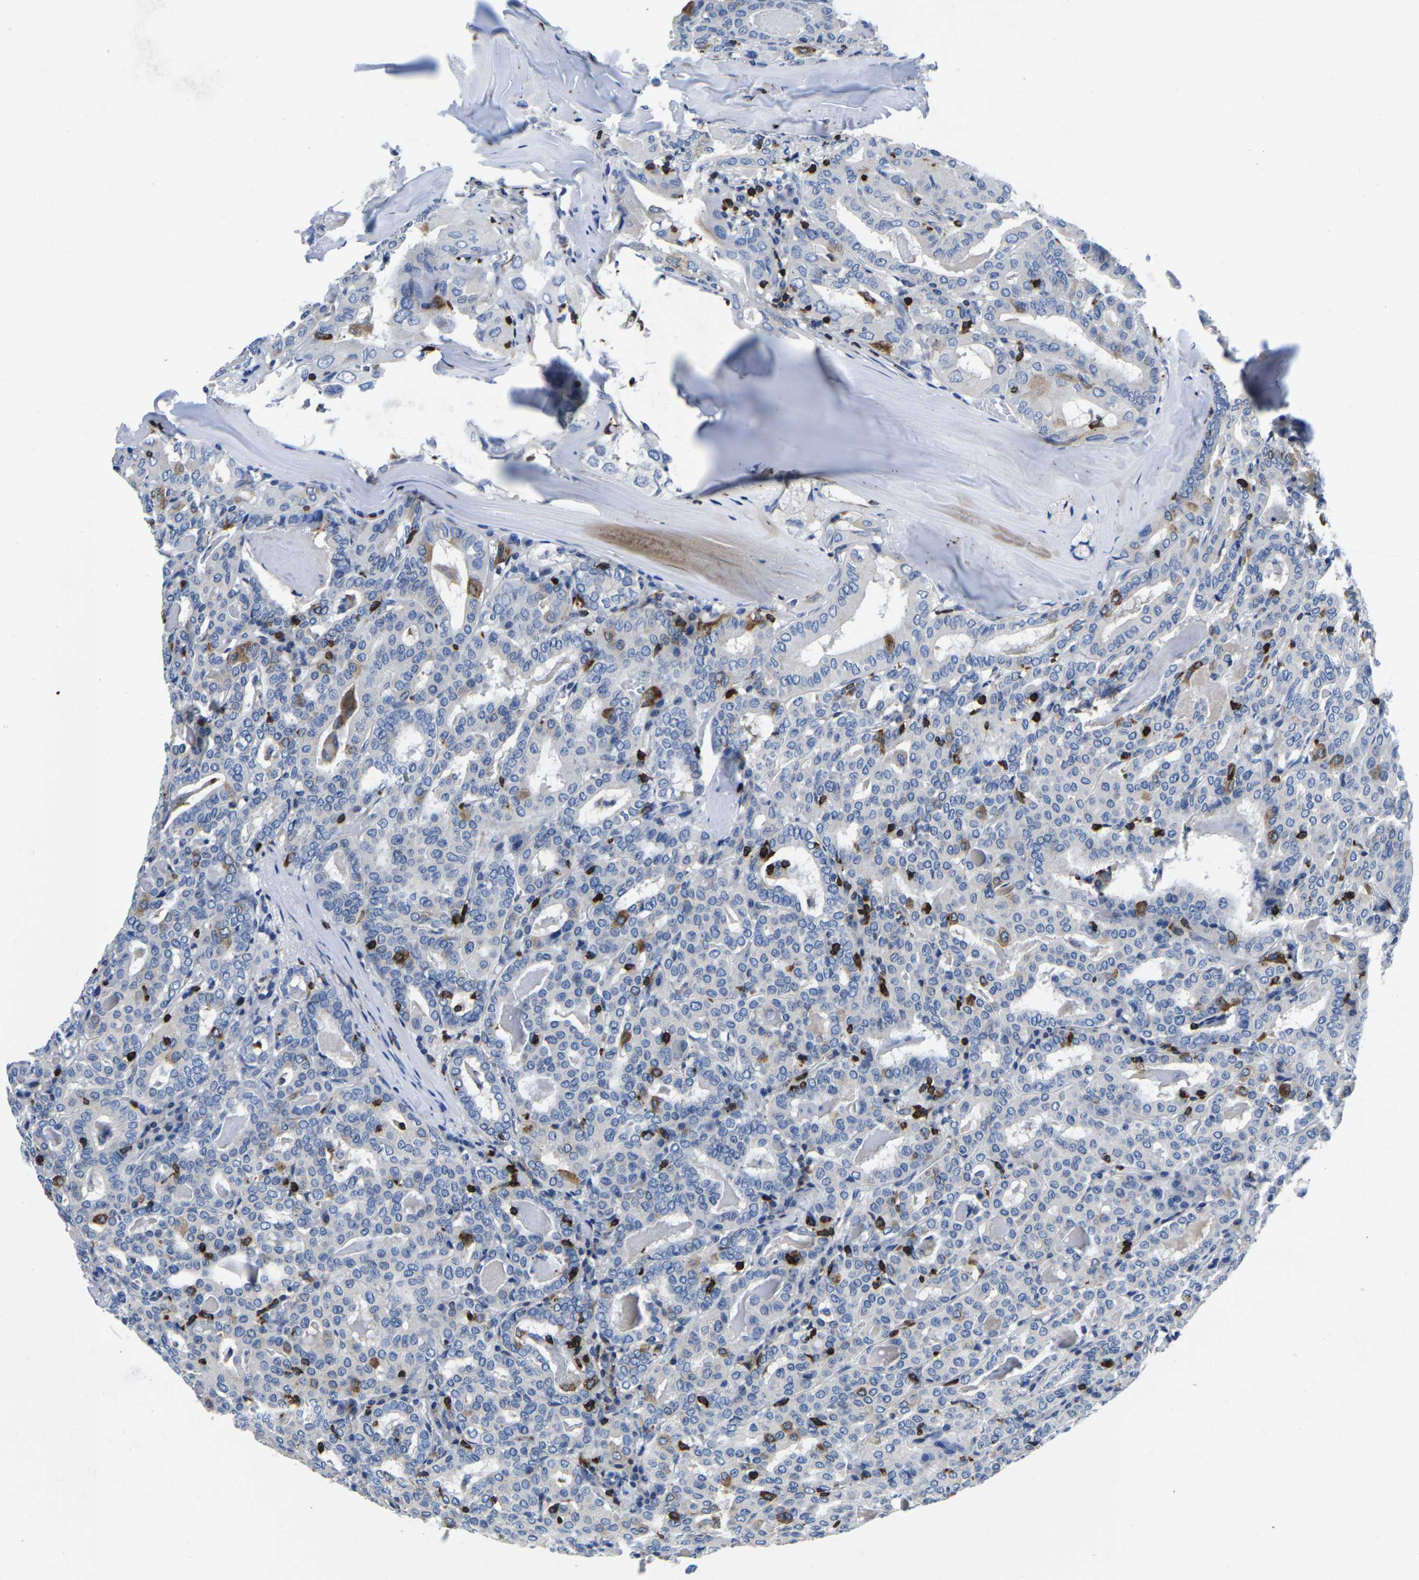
{"staining": {"intensity": "negative", "quantity": "none", "location": "none"}, "tissue": "thyroid cancer", "cell_type": "Tumor cells", "image_type": "cancer", "snomed": [{"axis": "morphology", "description": "Papillary adenocarcinoma, NOS"}, {"axis": "topography", "description": "Thyroid gland"}], "caption": "Immunohistochemistry (IHC) of thyroid cancer (papillary adenocarcinoma) displays no staining in tumor cells.", "gene": "CTSW", "patient": {"sex": "female", "age": 42}}